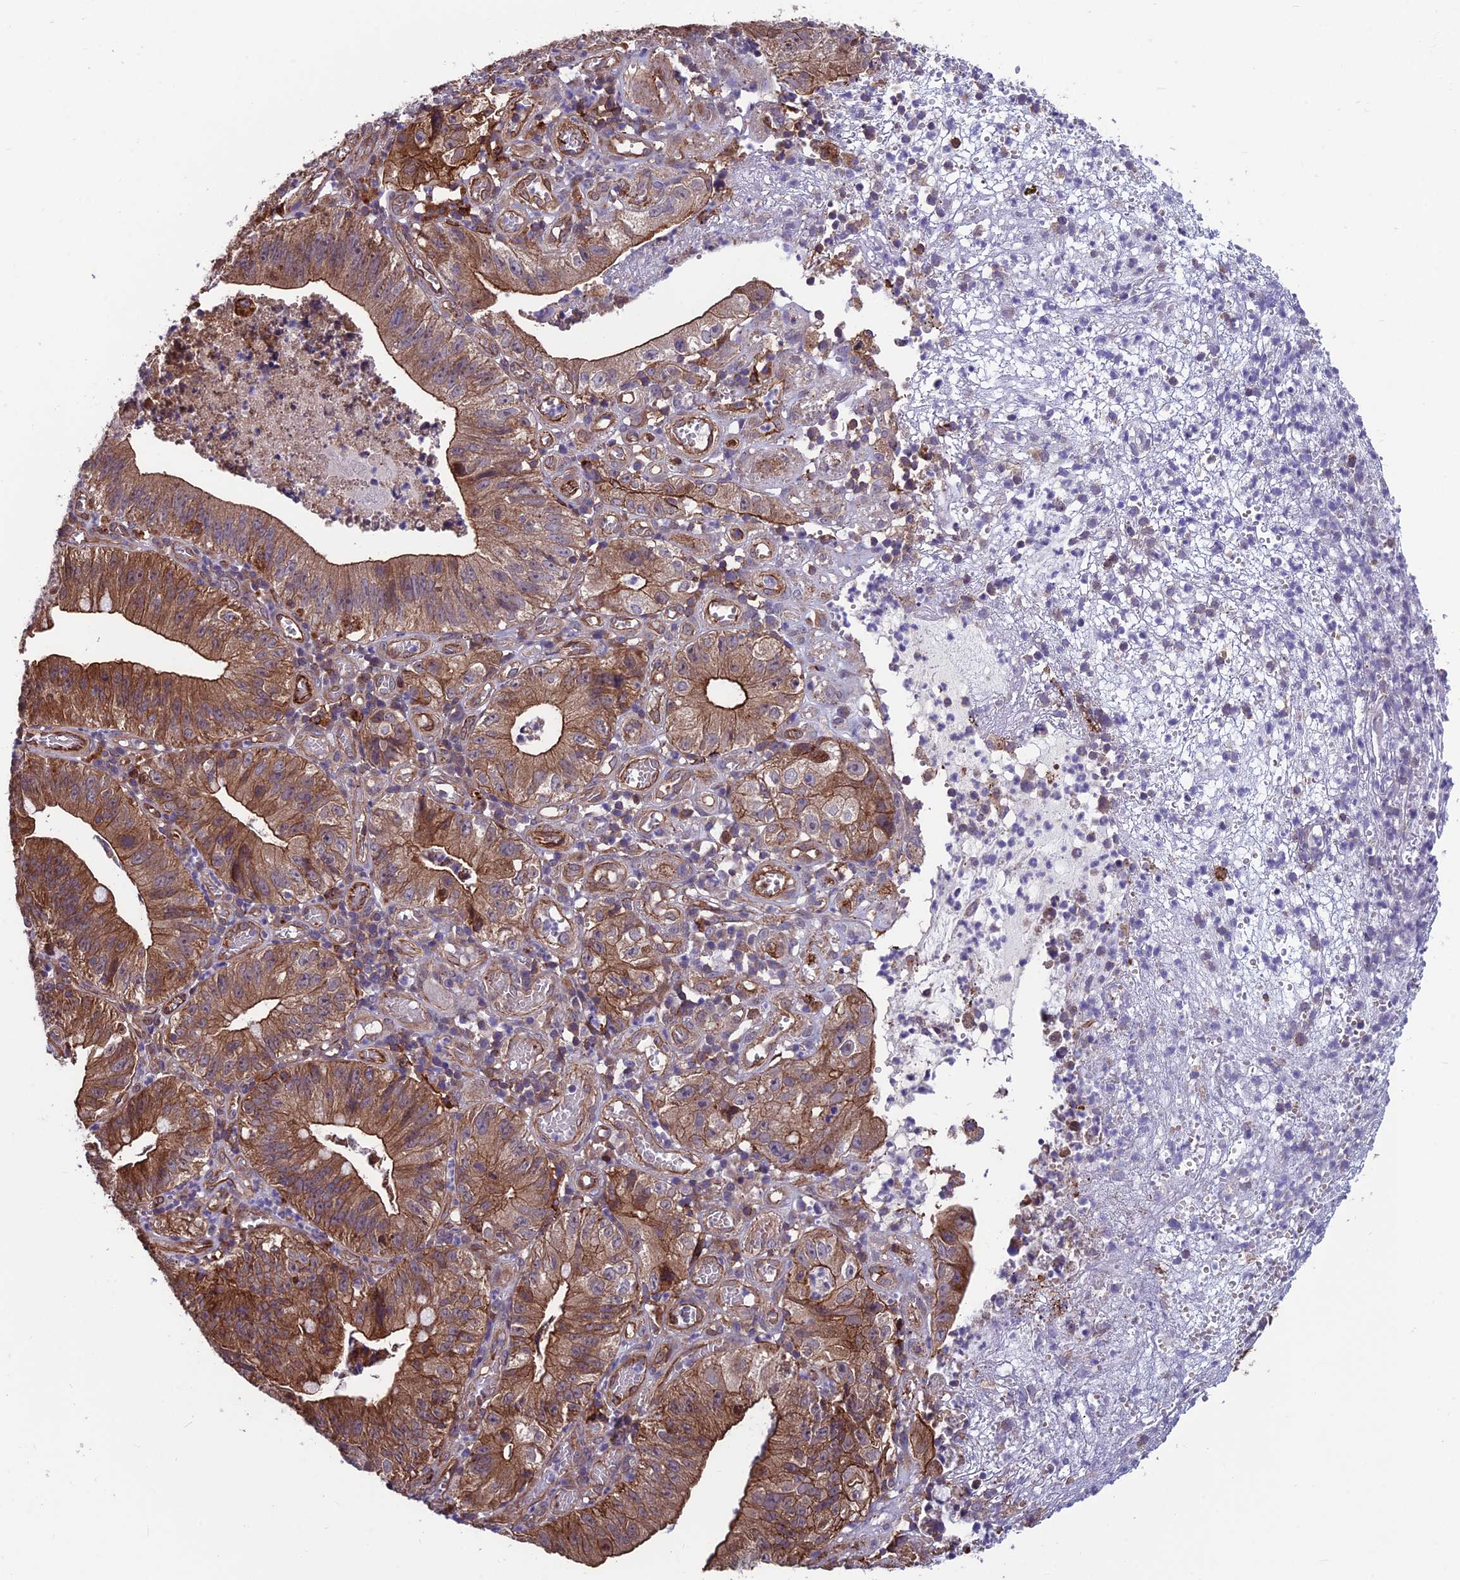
{"staining": {"intensity": "moderate", "quantity": ">75%", "location": "cytoplasmic/membranous"}, "tissue": "stomach cancer", "cell_type": "Tumor cells", "image_type": "cancer", "snomed": [{"axis": "morphology", "description": "Adenocarcinoma, NOS"}, {"axis": "topography", "description": "Stomach"}], "caption": "IHC staining of adenocarcinoma (stomach), which demonstrates medium levels of moderate cytoplasmic/membranous expression in about >75% of tumor cells indicating moderate cytoplasmic/membranous protein positivity. The staining was performed using DAB (3,3'-diaminobenzidine) (brown) for protein detection and nuclei were counterstained in hematoxylin (blue).", "gene": "RTN4RL1", "patient": {"sex": "male", "age": 59}}